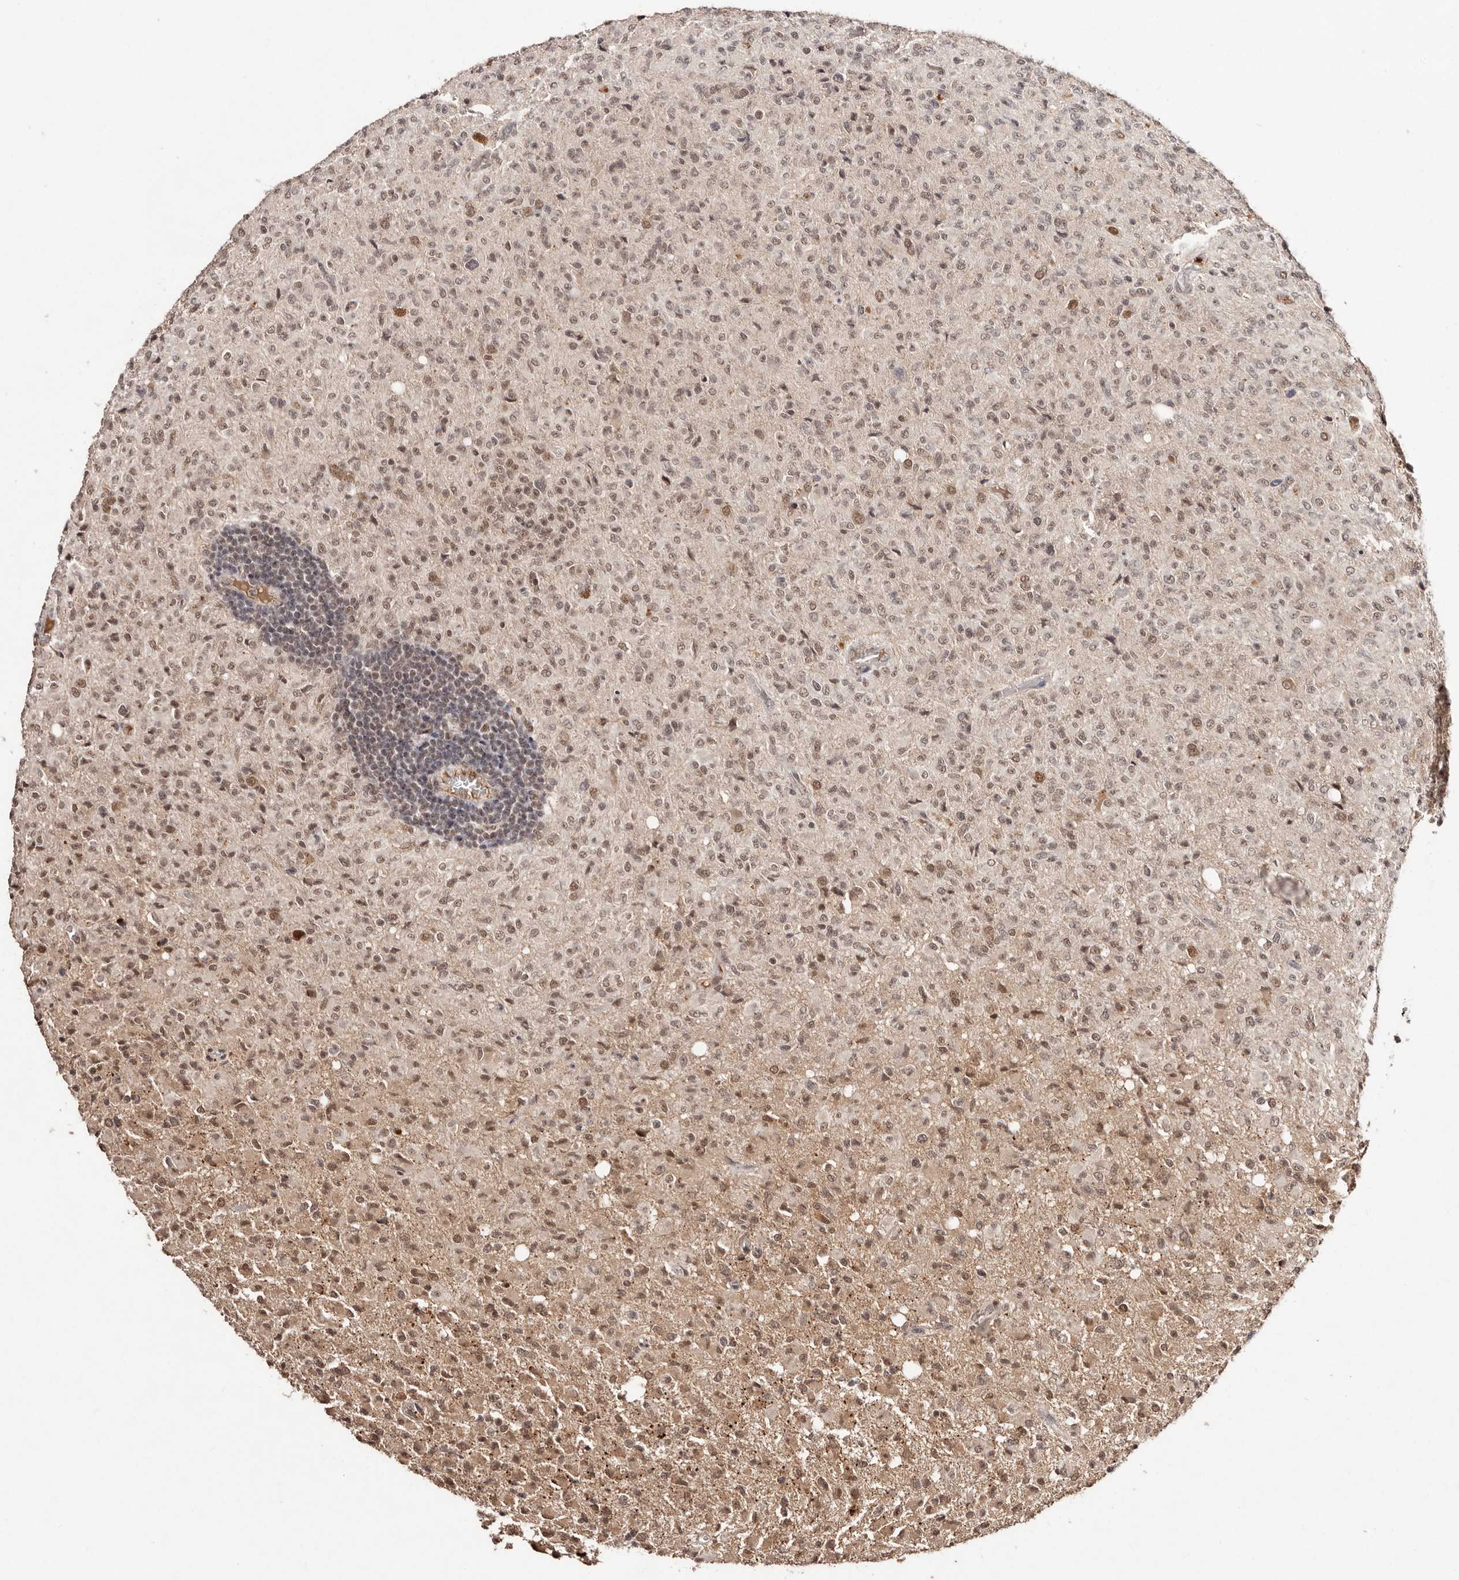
{"staining": {"intensity": "moderate", "quantity": ">75%", "location": "nuclear"}, "tissue": "glioma", "cell_type": "Tumor cells", "image_type": "cancer", "snomed": [{"axis": "morphology", "description": "Glioma, malignant, High grade"}, {"axis": "topography", "description": "Brain"}], "caption": "Approximately >75% of tumor cells in human glioma reveal moderate nuclear protein positivity as visualized by brown immunohistochemical staining.", "gene": "BICRAL", "patient": {"sex": "female", "age": 57}}